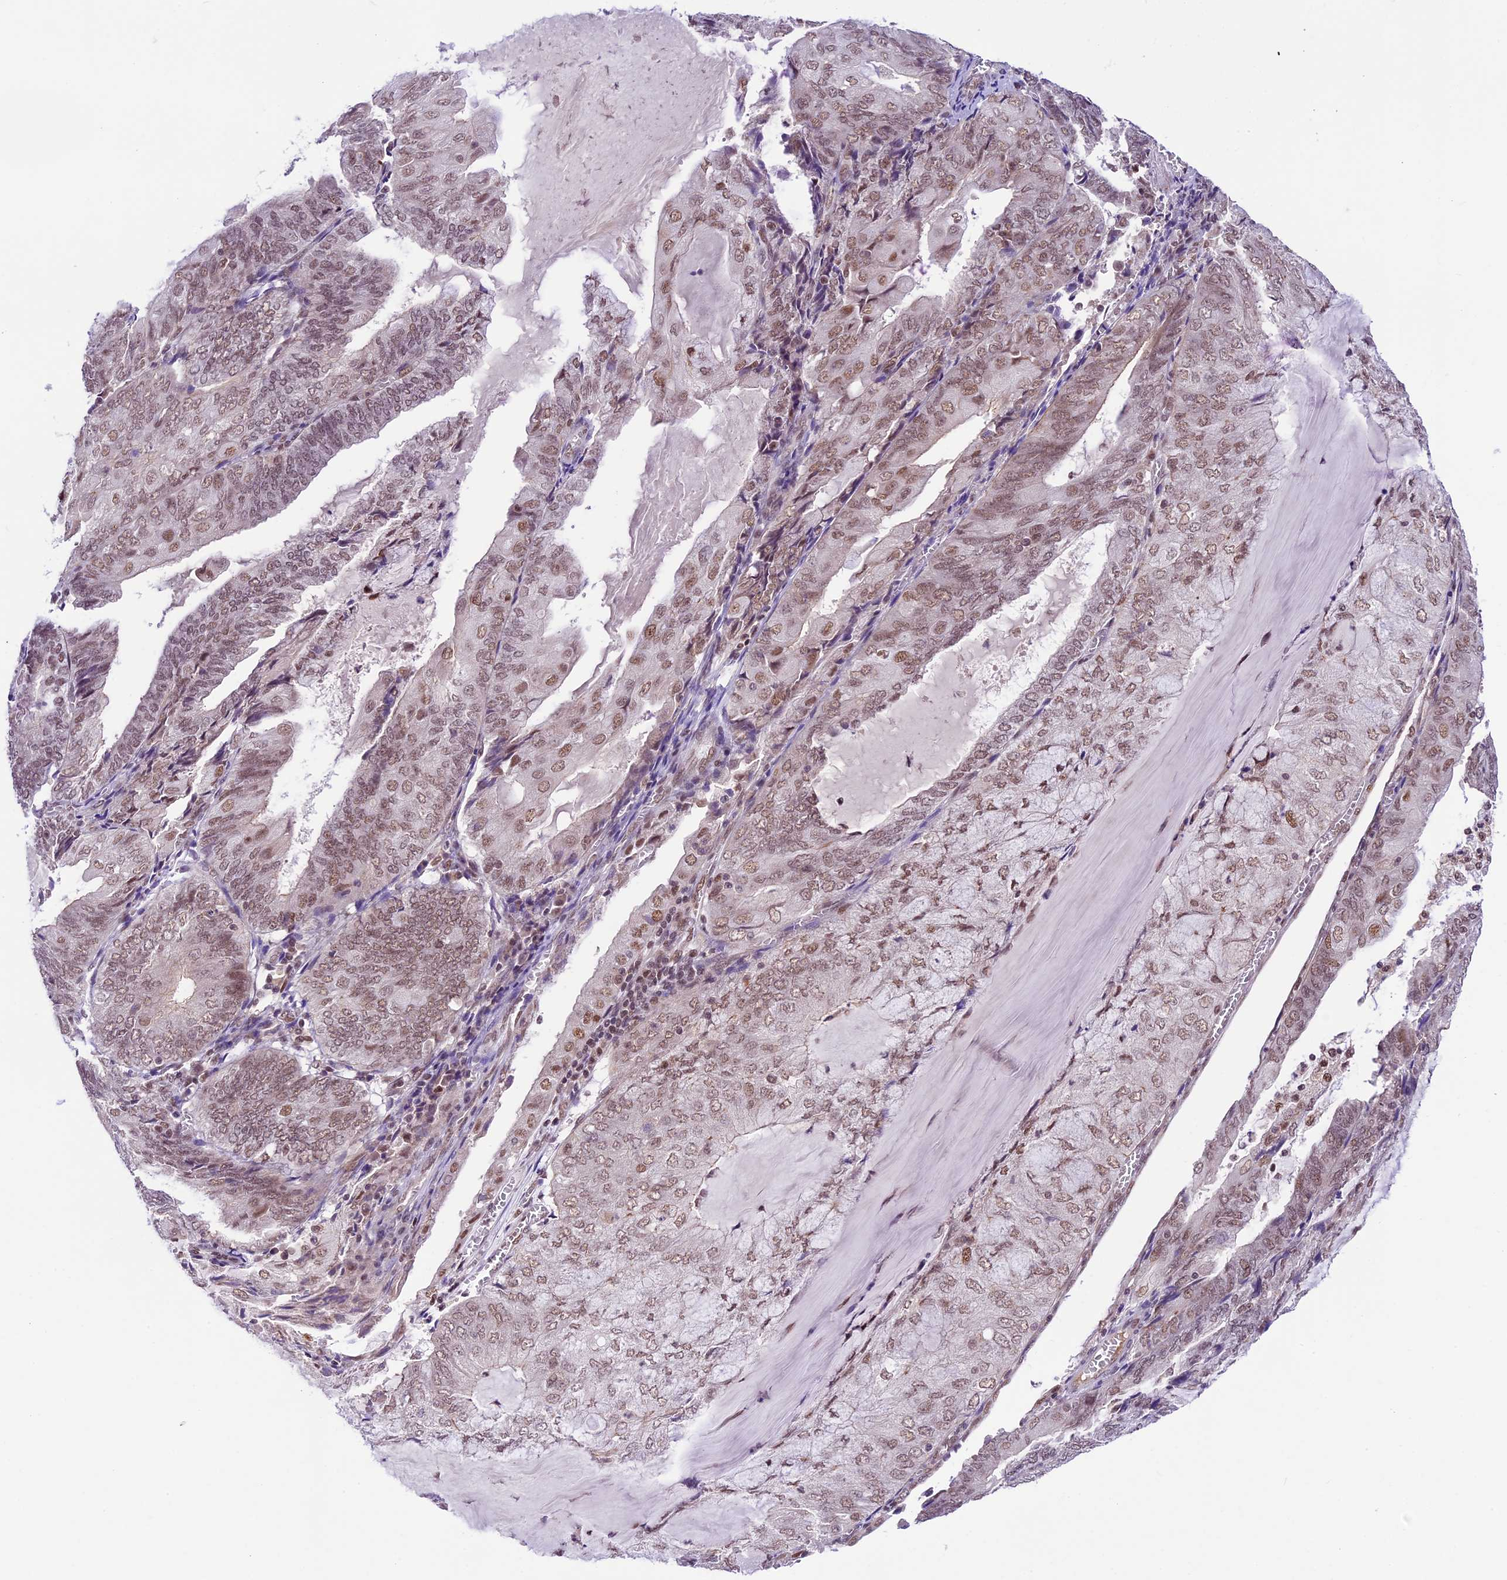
{"staining": {"intensity": "moderate", "quantity": ">75%", "location": "nuclear"}, "tissue": "endometrial cancer", "cell_type": "Tumor cells", "image_type": "cancer", "snomed": [{"axis": "morphology", "description": "Adenocarcinoma, NOS"}, {"axis": "topography", "description": "Endometrium"}], "caption": "Immunohistochemistry (IHC) (DAB) staining of endometrial adenocarcinoma displays moderate nuclear protein expression in about >75% of tumor cells.", "gene": "SHKBP1", "patient": {"sex": "female", "age": 81}}